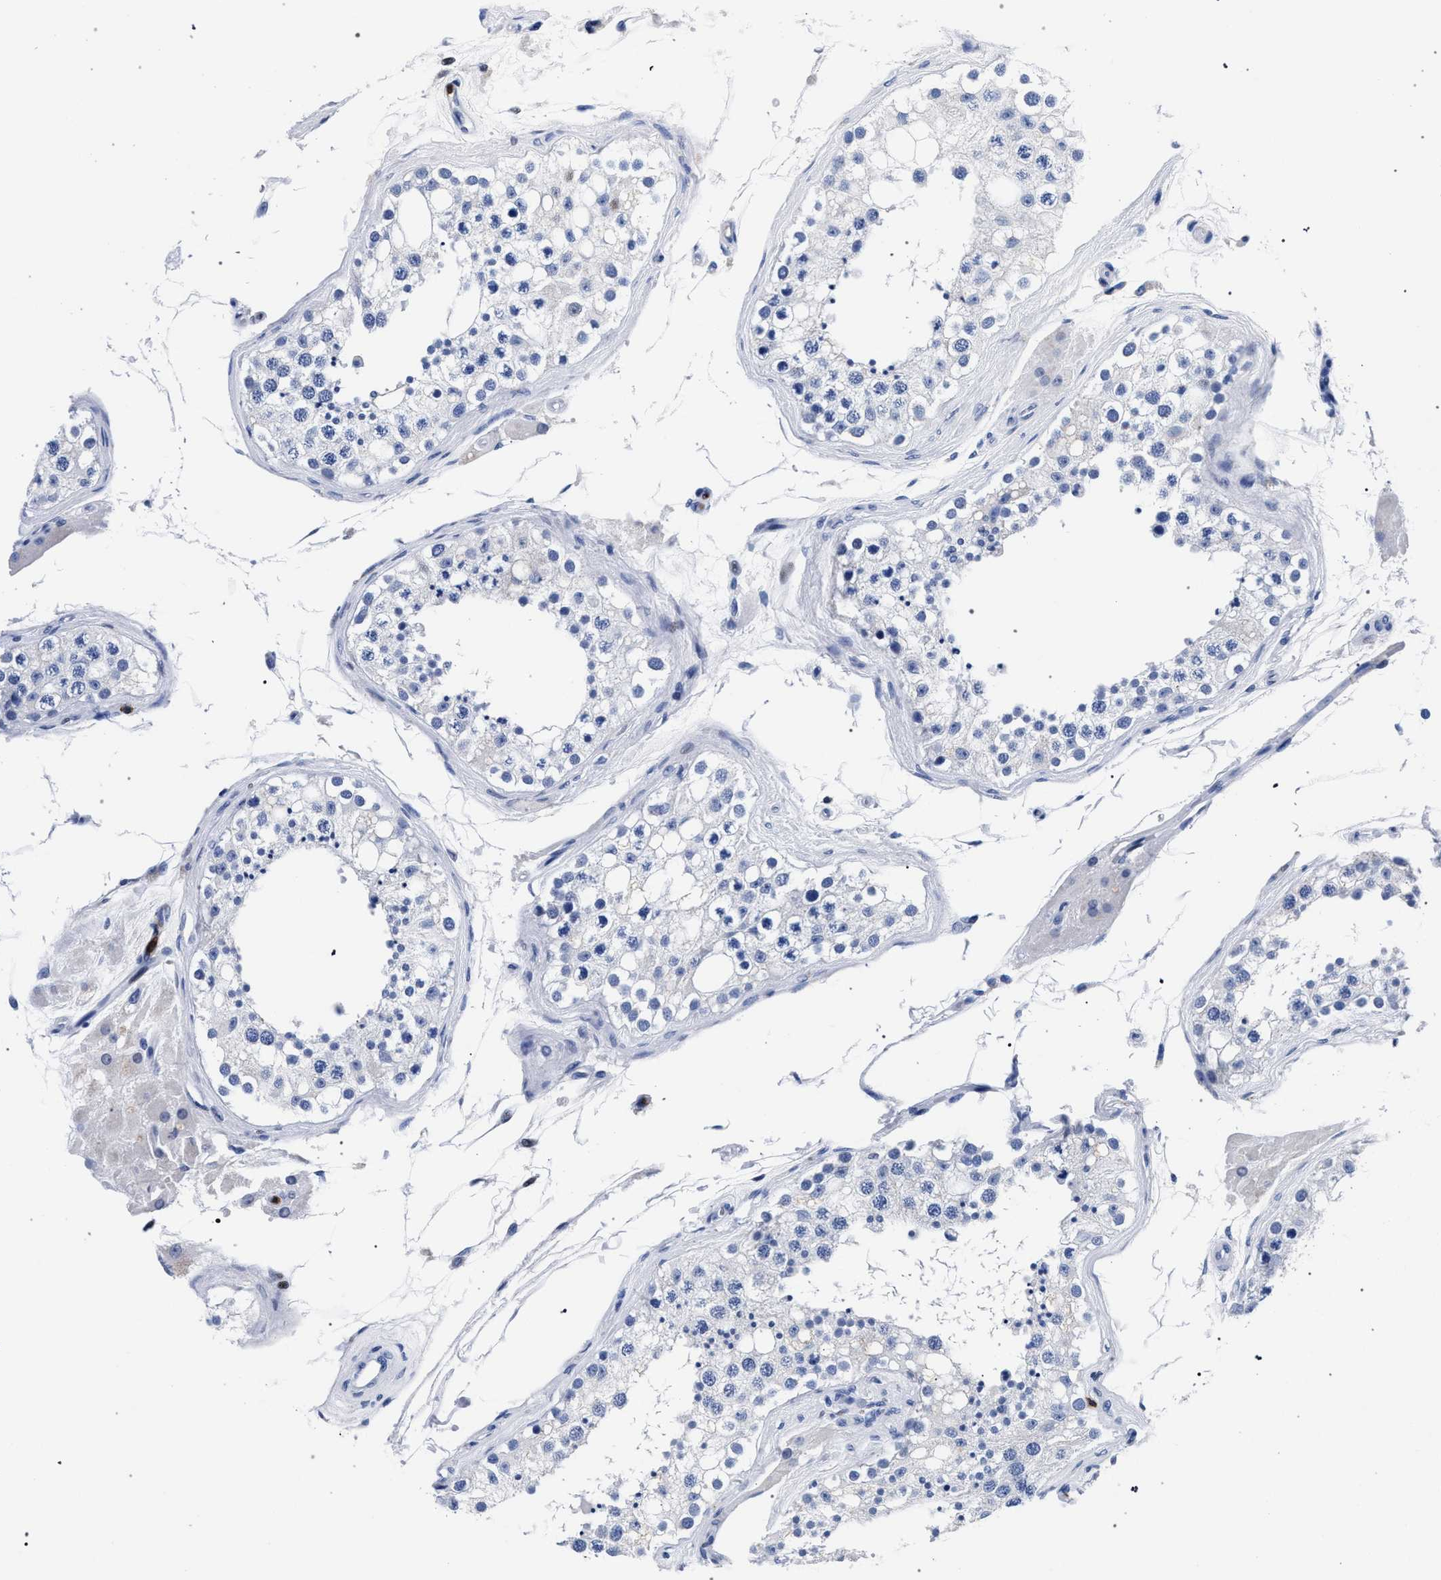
{"staining": {"intensity": "negative", "quantity": "none", "location": "none"}, "tissue": "testis", "cell_type": "Cells in seminiferous ducts", "image_type": "normal", "snomed": [{"axis": "morphology", "description": "Normal tissue, NOS"}, {"axis": "topography", "description": "Testis"}], "caption": "Immunohistochemistry image of normal testis: human testis stained with DAB (3,3'-diaminobenzidine) reveals no significant protein staining in cells in seminiferous ducts.", "gene": "KLRK1", "patient": {"sex": "male", "age": 68}}